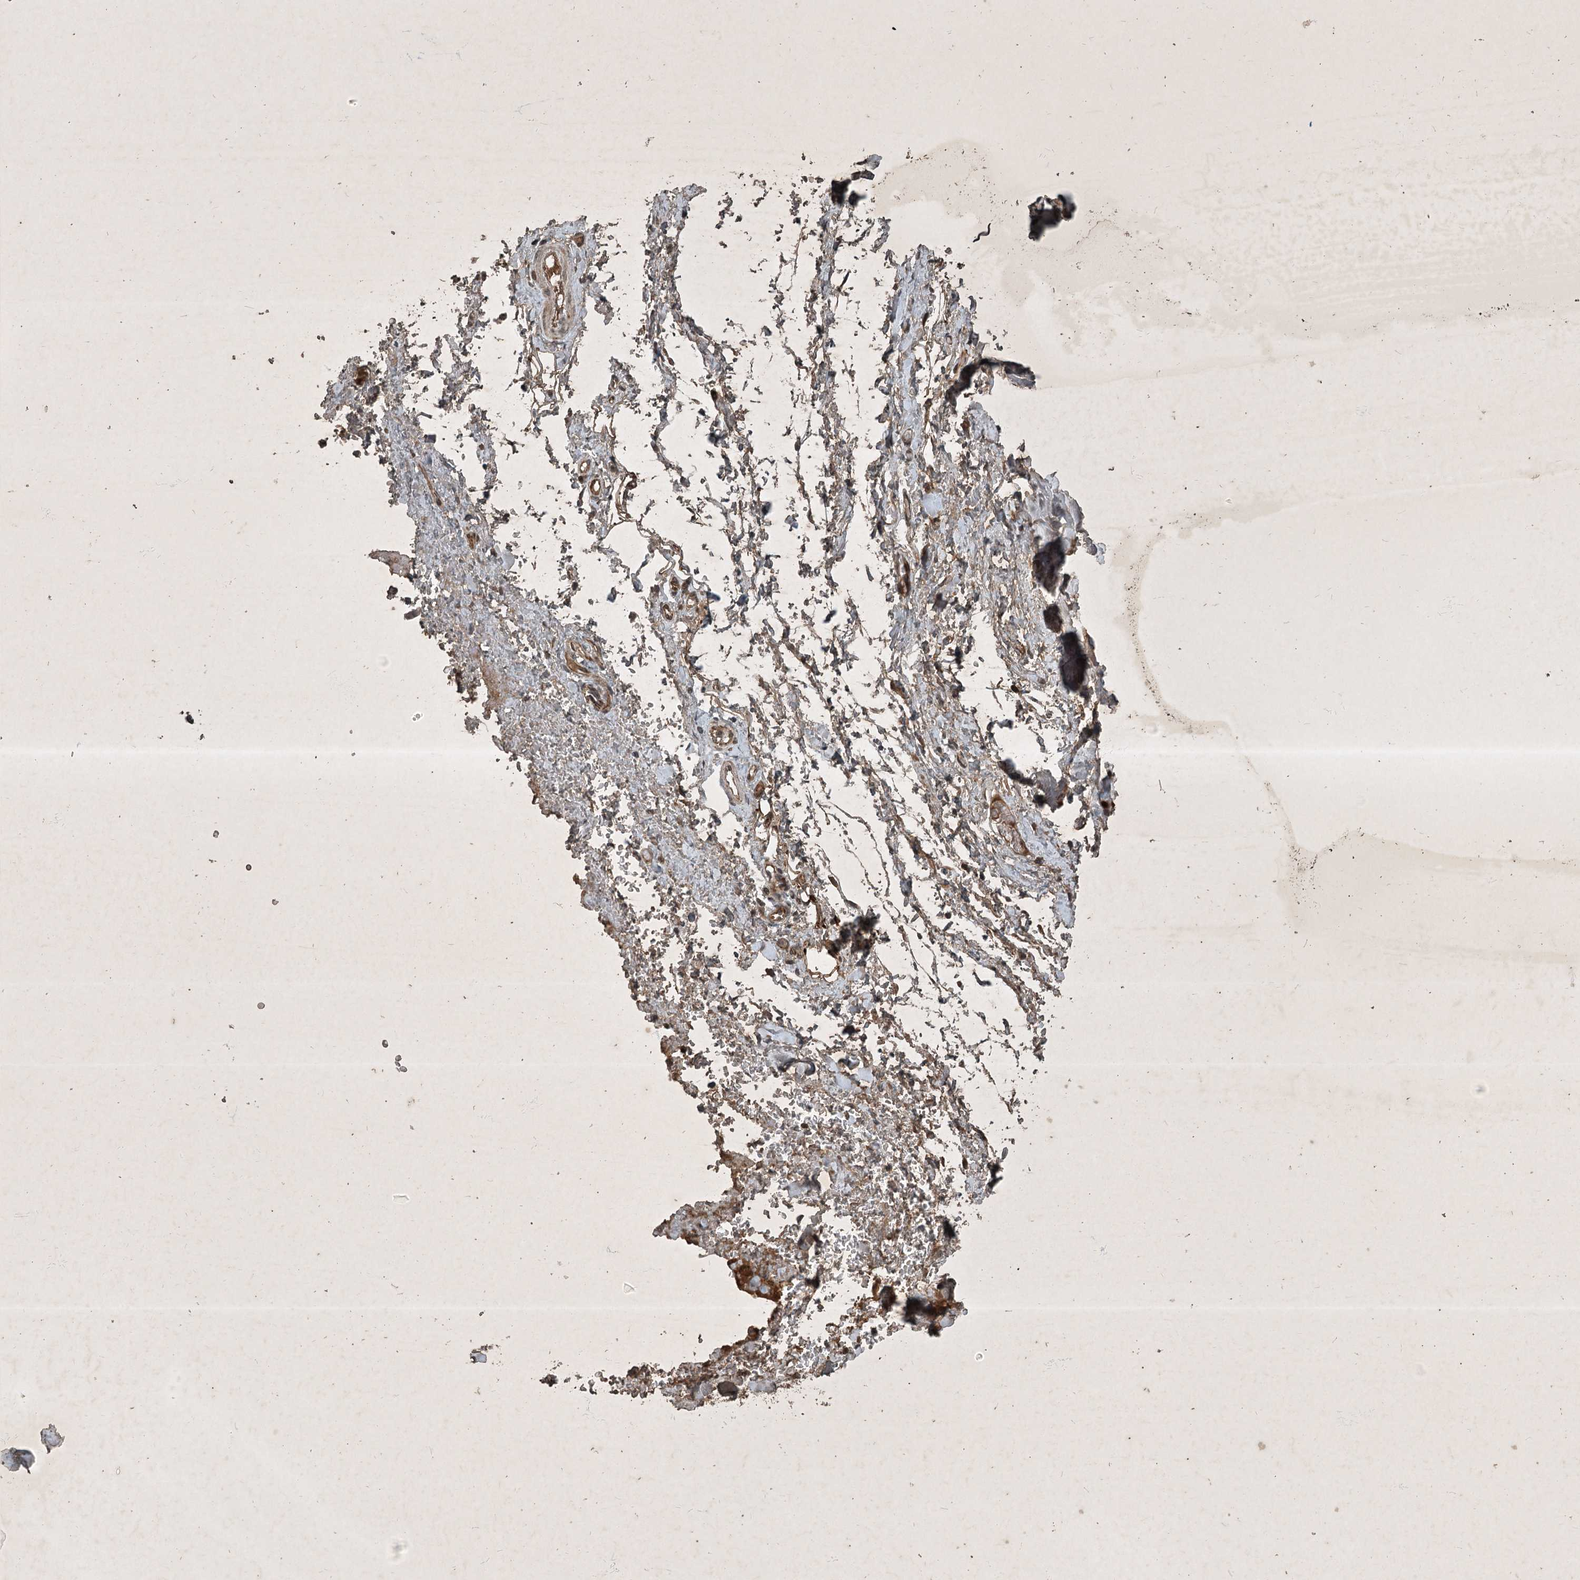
{"staining": {"intensity": "weak", "quantity": ">75%", "location": "cytoplasmic/membranous"}, "tissue": "adipose tissue", "cell_type": "Adipocytes", "image_type": "normal", "snomed": [{"axis": "morphology", "description": "Normal tissue, NOS"}, {"axis": "morphology", "description": "Adenocarcinoma, NOS"}, {"axis": "topography", "description": "Stomach, upper"}, {"axis": "topography", "description": "Peripheral nerve tissue"}], "caption": "The photomicrograph exhibits immunohistochemical staining of unremarkable adipose tissue. There is weak cytoplasmic/membranous expression is seen in about >75% of adipocytes.", "gene": "UNC93A", "patient": {"sex": "male", "age": 62}}